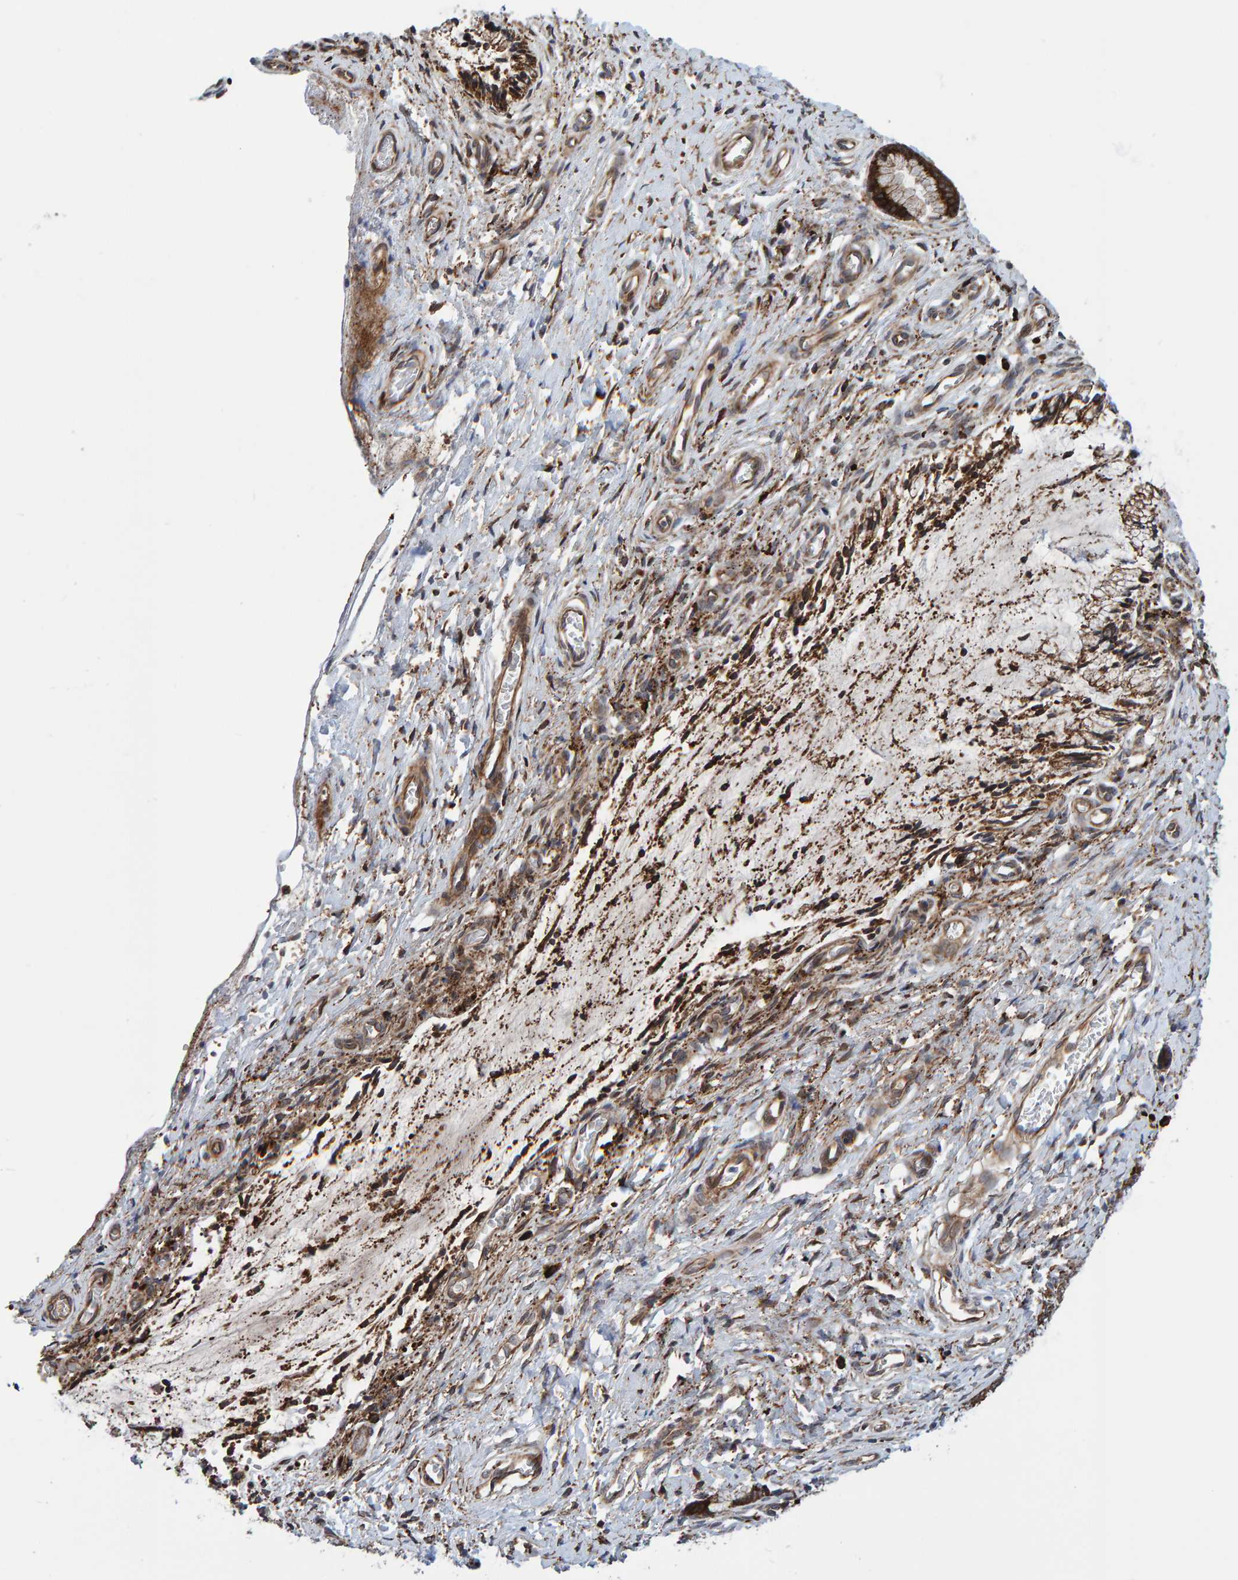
{"staining": {"intensity": "moderate", "quantity": ">75%", "location": "cytoplasmic/membranous"}, "tissue": "cervix", "cell_type": "Glandular cells", "image_type": "normal", "snomed": [{"axis": "morphology", "description": "Normal tissue, NOS"}, {"axis": "topography", "description": "Cervix"}], "caption": "Cervix stained with DAB immunohistochemistry exhibits medium levels of moderate cytoplasmic/membranous positivity in approximately >75% of glandular cells.", "gene": "KIAA0753", "patient": {"sex": "female", "age": 55}}